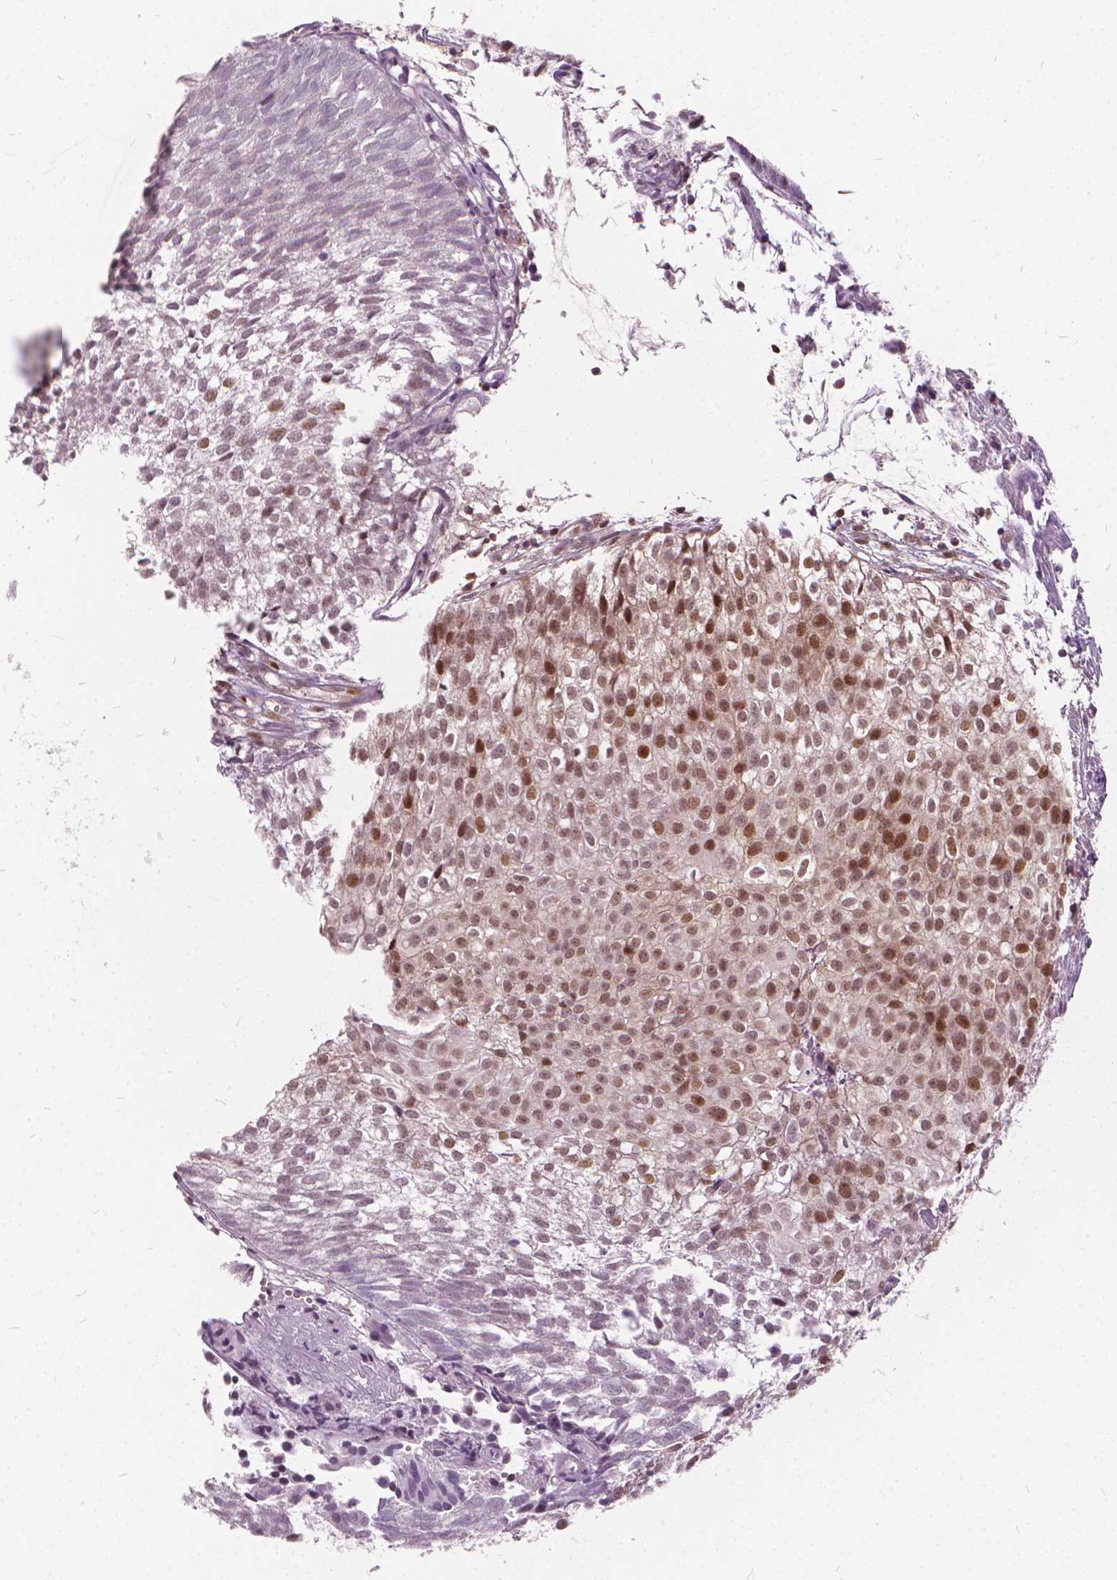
{"staining": {"intensity": "moderate", "quantity": "25%-75%", "location": "nuclear"}, "tissue": "urothelial cancer", "cell_type": "Tumor cells", "image_type": "cancer", "snomed": [{"axis": "morphology", "description": "Urothelial carcinoma, Low grade"}, {"axis": "topography", "description": "Urinary bladder"}], "caption": "Urothelial carcinoma (low-grade) stained with a protein marker displays moderate staining in tumor cells.", "gene": "STAT5B", "patient": {"sex": "male", "age": 70}}